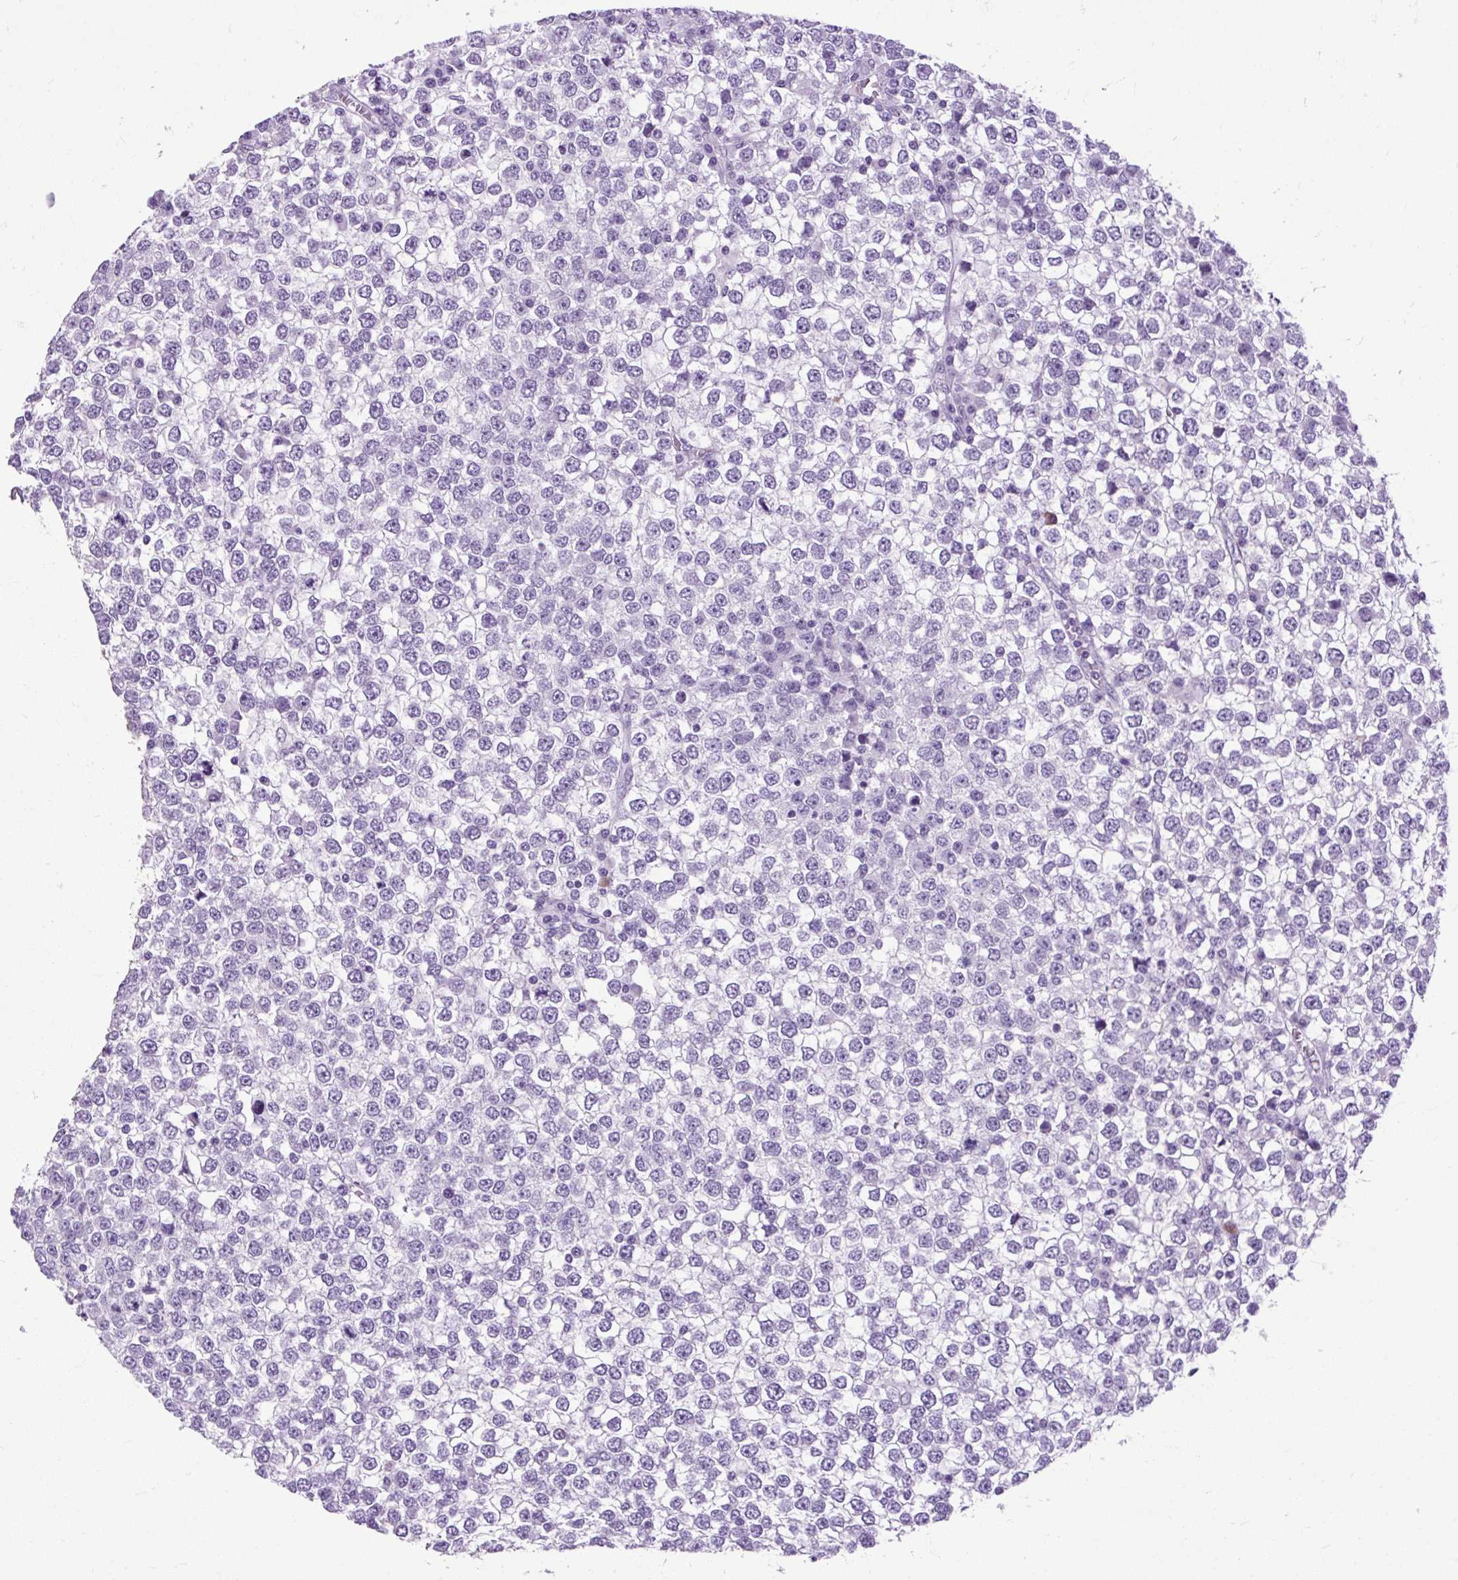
{"staining": {"intensity": "negative", "quantity": "none", "location": "none"}, "tissue": "testis cancer", "cell_type": "Tumor cells", "image_type": "cancer", "snomed": [{"axis": "morphology", "description": "Seminoma, NOS"}, {"axis": "topography", "description": "Testis"}], "caption": "Protein analysis of testis cancer exhibits no significant expression in tumor cells.", "gene": "DPP6", "patient": {"sex": "male", "age": 65}}